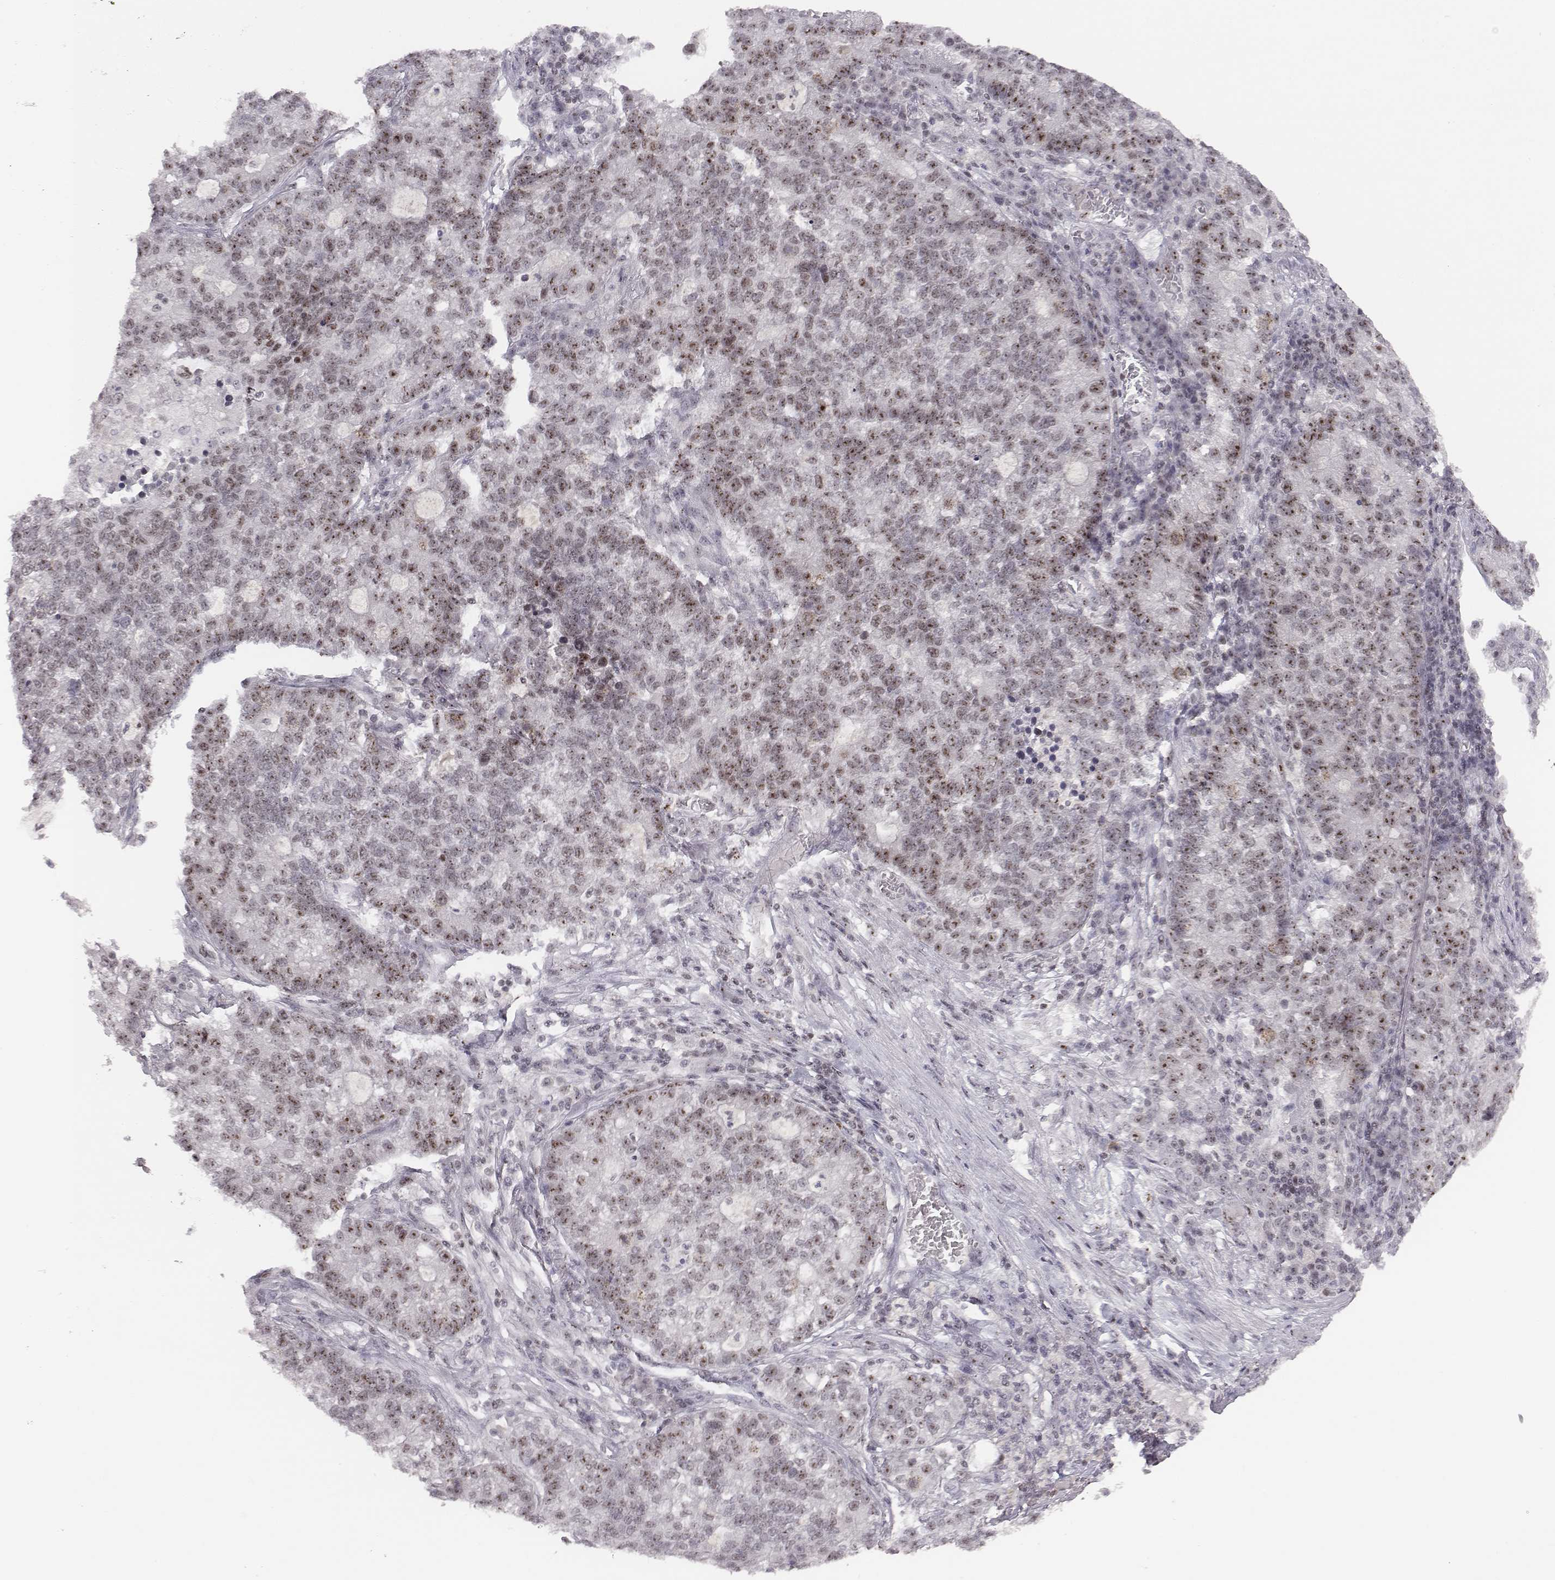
{"staining": {"intensity": "moderate", "quantity": "25%-75%", "location": "nuclear"}, "tissue": "lung cancer", "cell_type": "Tumor cells", "image_type": "cancer", "snomed": [{"axis": "morphology", "description": "Adenocarcinoma, NOS"}, {"axis": "topography", "description": "Lung"}], "caption": "This image demonstrates immunohistochemistry (IHC) staining of human lung adenocarcinoma, with medium moderate nuclear positivity in about 25%-75% of tumor cells.", "gene": "NIFK", "patient": {"sex": "male", "age": 57}}